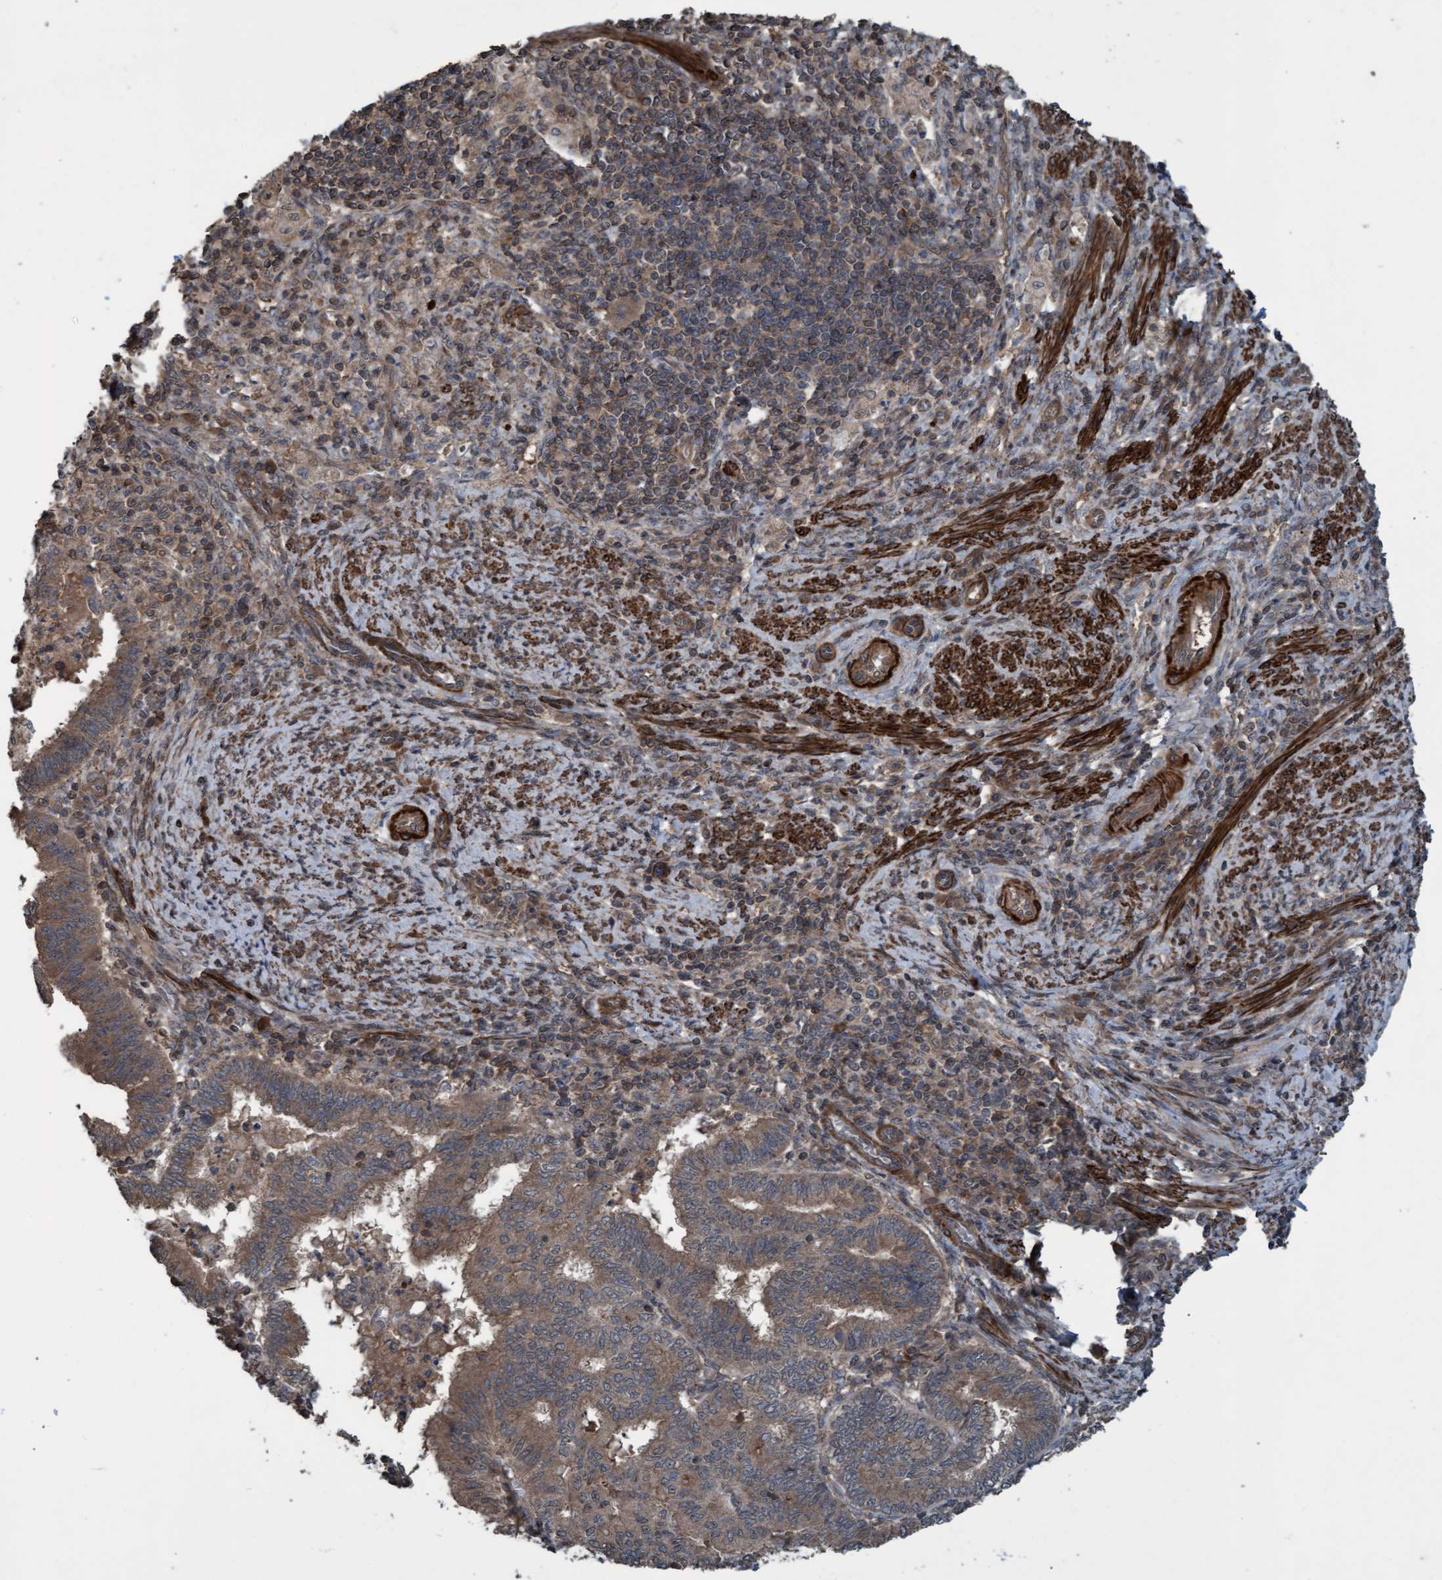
{"staining": {"intensity": "weak", "quantity": ">75%", "location": "cytoplasmic/membranous"}, "tissue": "endometrial cancer", "cell_type": "Tumor cells", "image_type": "cancer", "snomed": [{"axis": "morphology", "description": "Polyp, NOS"}, {"axis": "morphology", "description": "Adenocarcinoma, NOS"}, {"axis": "morphology", "description": "Adenoma, NOS"}, {"axis": "topography", "description": "Endometrium"}], "caption": "A brown stain highlights weak cytoplasmic/membranous expression of a protein in human endometrial cancer tumor cells.", "gene": "GGT6", "patient": {"sex": "female", "age": 79}}